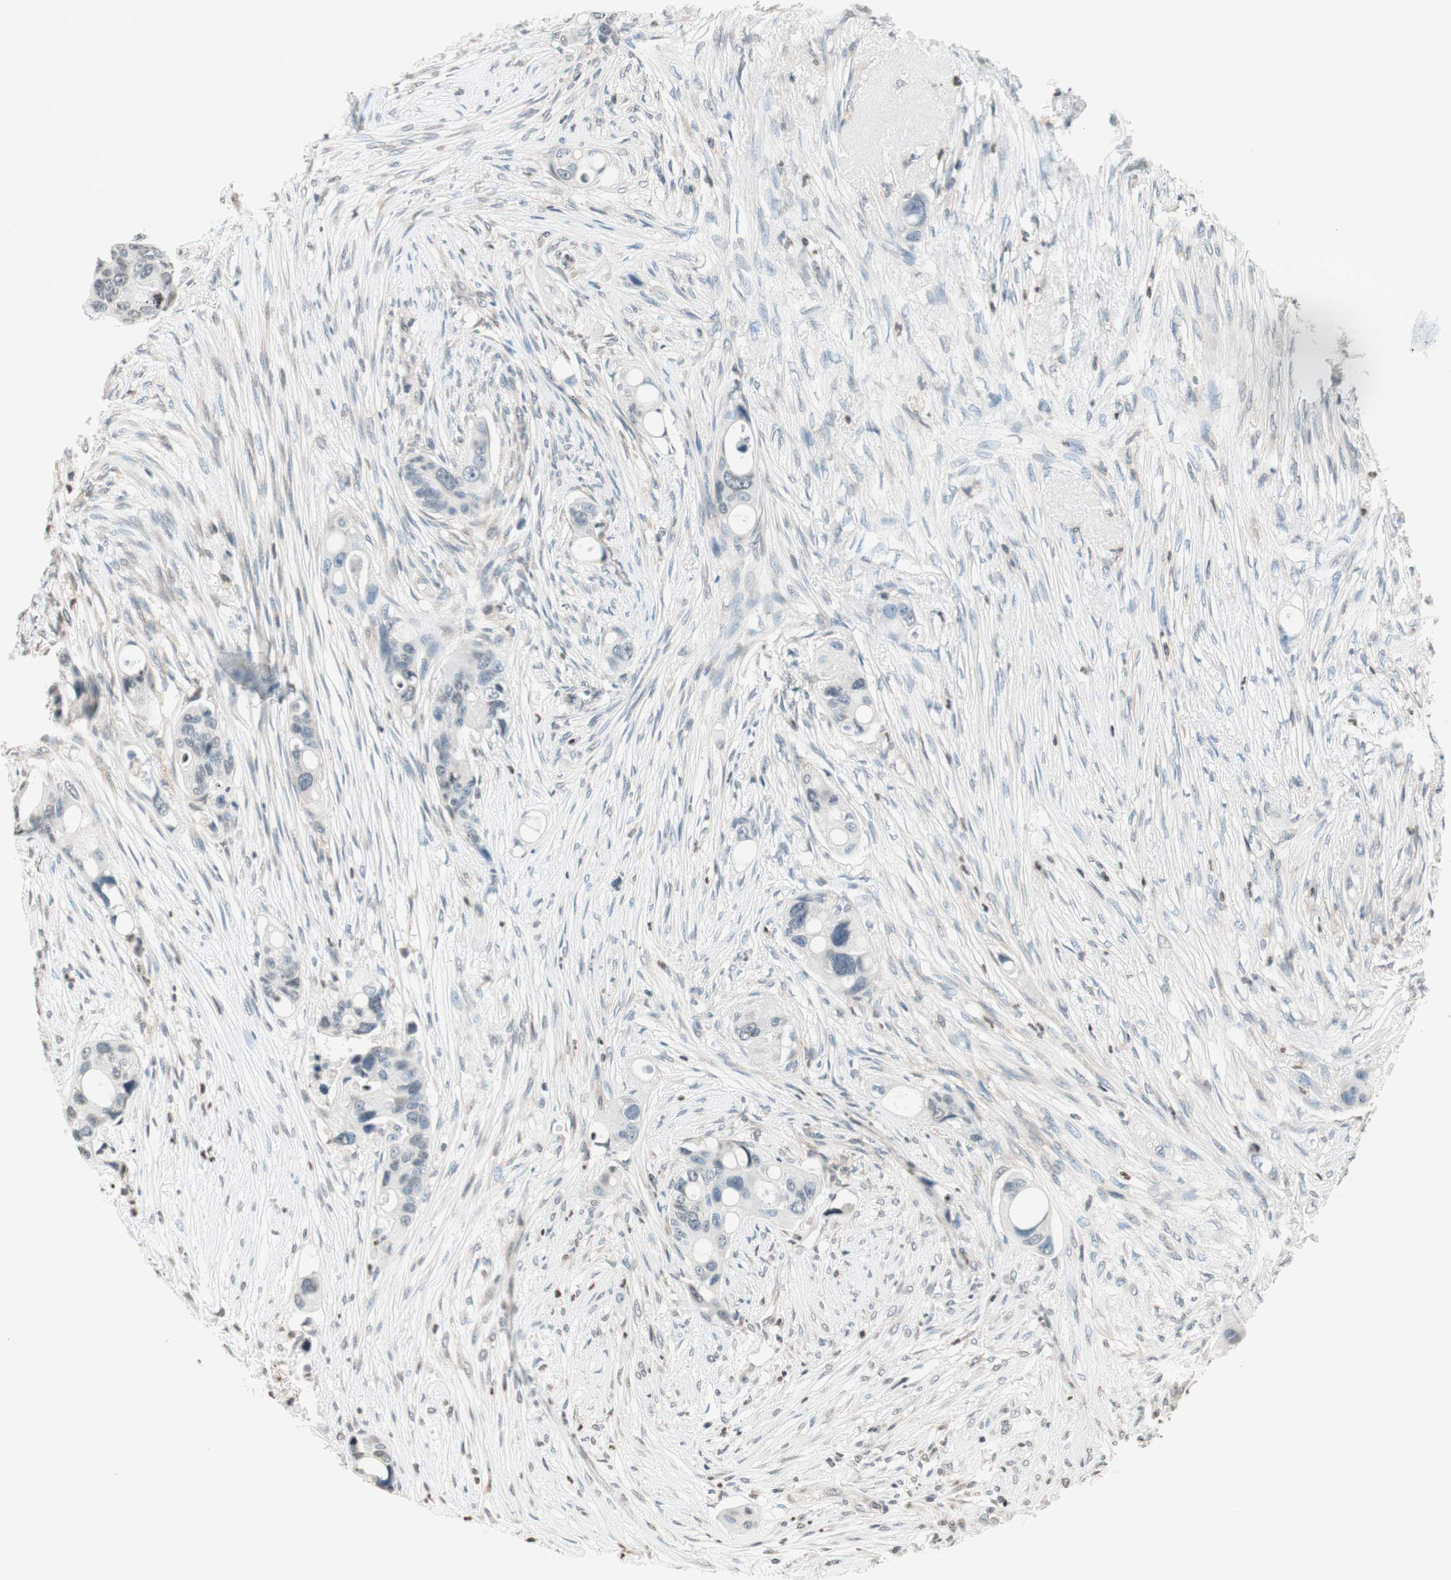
{"staining": {"intensity": "negative", "quantity": "none", "location": "none"}, "tissue": "colorectal cancer", "cell_type": "Tumor cells", "image_type": "cancer", "snomed": [{"axis": "morphology", "description": "Adenocarcinoma, NOS"}, {"axis": "topography", "description": "Colon"}], "caption": "The histopathology image demonstrates no staining of tumor cells in colorectal cancer (adenocarcinoma).", "gene": "WIPF1", "patient": {"sex": "female", "age": 57}}